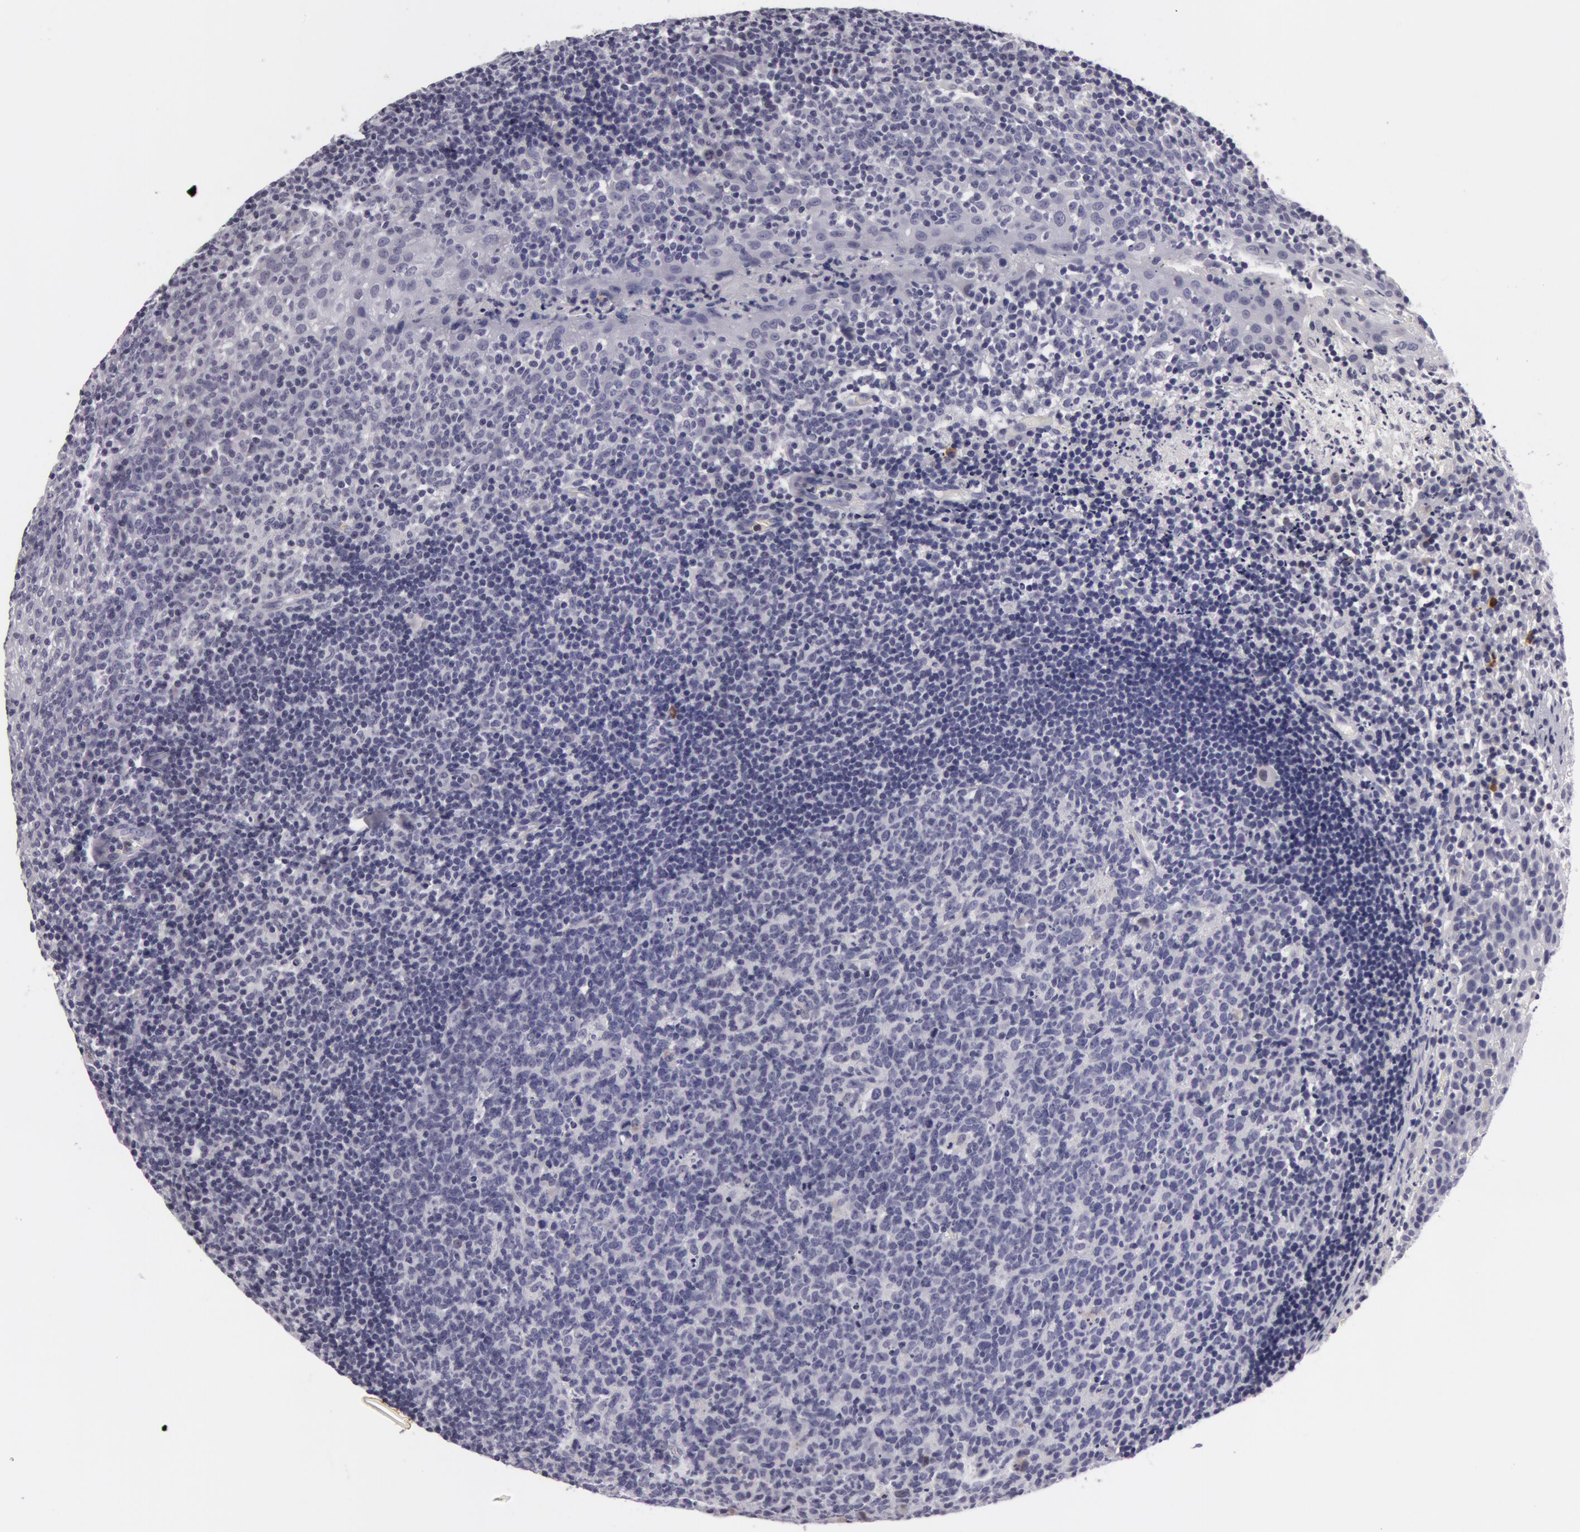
{"staining": {"intensity": "negative", "quantity": "none", "location": "none"}, "tissue": "tonsil", "cell_type": "Germinal center cells", "image_type": "normal", "snomed": [{"axis": "morphology", "description": "Normal tissue, NOS"}, {"axis": "topography", "description": "Tonsil"}], "caption": "High power microscopy histopathology image of an immunohistochemistry (IHC) photomicrograph of benign tonsil, revealing no significant staining in germinal center cells. Nuclei are stained in blue.", "gene": "NLGN4X", "patient": {"sex": "male", "age": 6}}